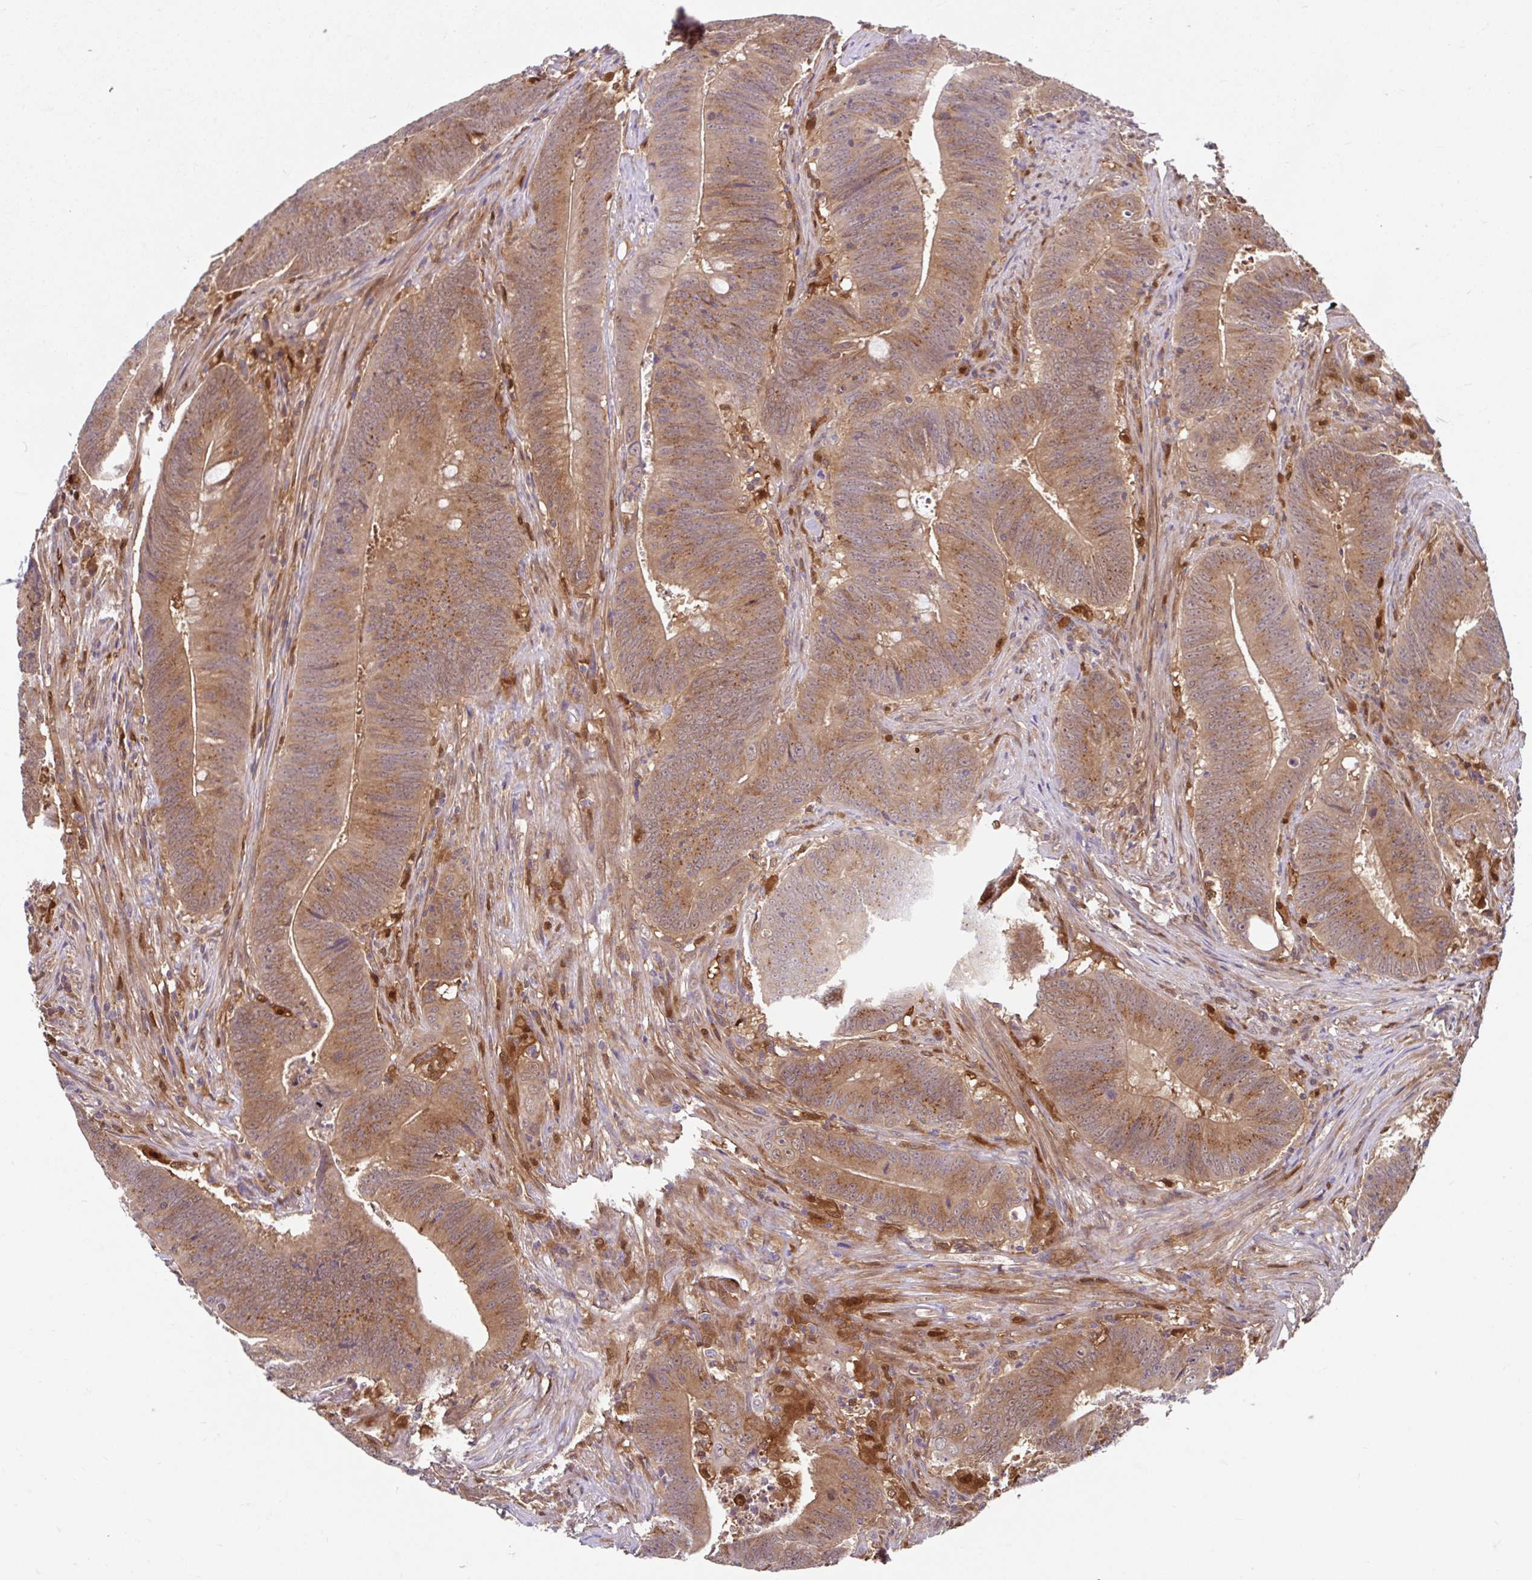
{"staining": {"intensity": "moderate", "quantity": ">75%", "location": "cytoplasmic/membranous"}, "tissue": "colorectal cancer", "cell_type": "Tumor cells", "image_type": "cancer", "snomed": [{"axis": "morphology", "description": "Adenocarcinoma, NOS"}, {"axis": "topography", "description": "Colon"}], "caption": "Immunohistochemical staining of adenocarcinoma (colorectal) demonstrates medium levels of moderate cytoplasmic/membranous positivity in about >75% of tumor cells.", "gene": "BLVRA", "patient": {"sex": "female", "age": 87}}